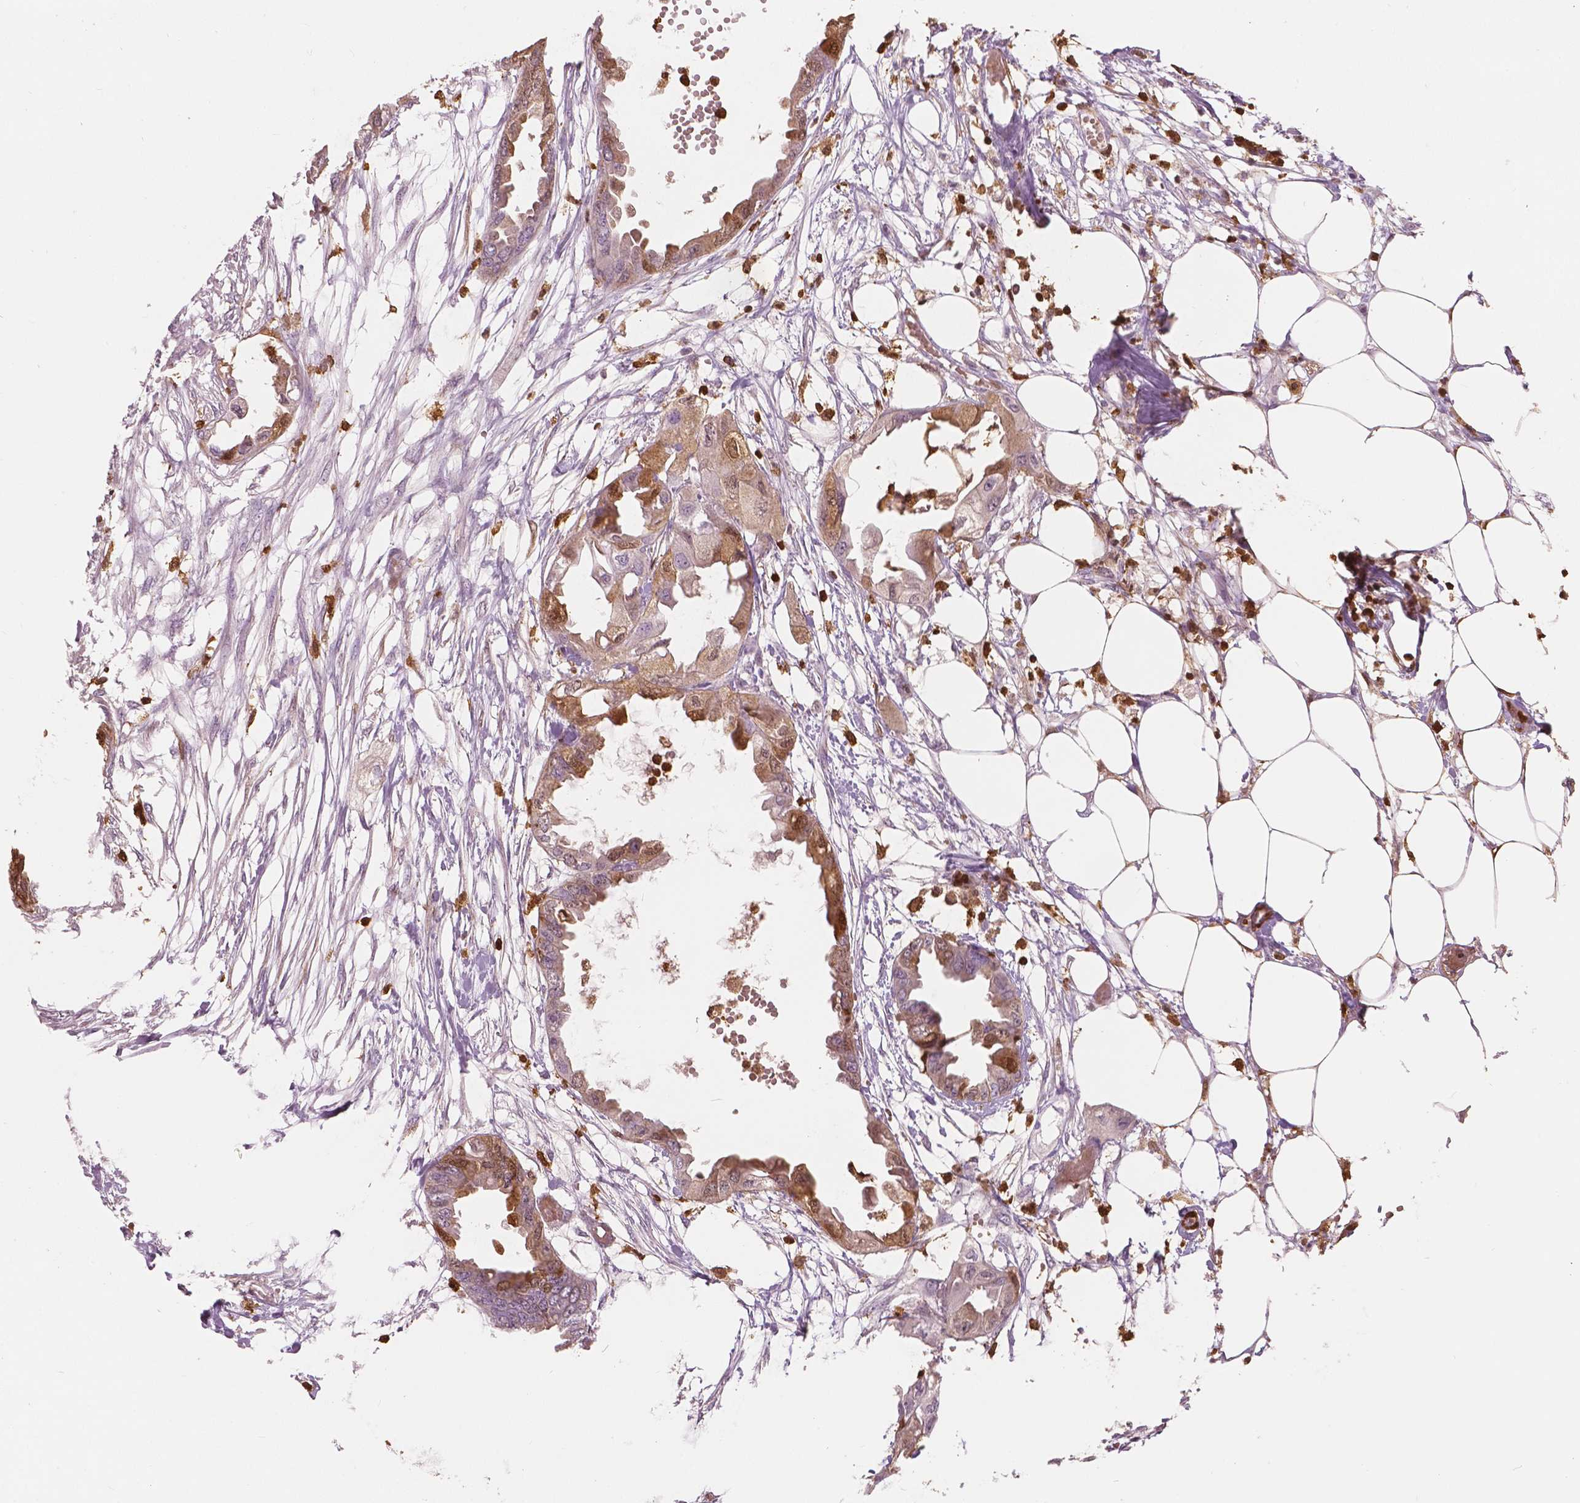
{"staining": {"intensity": "moderate", "quantity": "25%-75%", "location": "cytoplasmic/membranous"}, "tissue": "endometrial cancer", "cell_type": "Tumor cells", "image_type": "cancer", "snomed": [{"axis": "morphology", "description": "Adenocarcinoma, NOS"}, {"axis": "morphology", "description": "Adenocarcinoma, metastatic, NOS"}, {"axis": "topography", "description": "Adipose tissue"}, {"axis": "topography", "description": "Endometrium"}], "caption": "Immunohistochemistry (DAB) staining of human endometrial metastatic adenocarcinoma reveals moderate cytoplasmic/membranous protein expression in approximately 25%-75% of tumor cells.", "gene": "S100A4", "patient": {"sex": "female", "age": 67}}